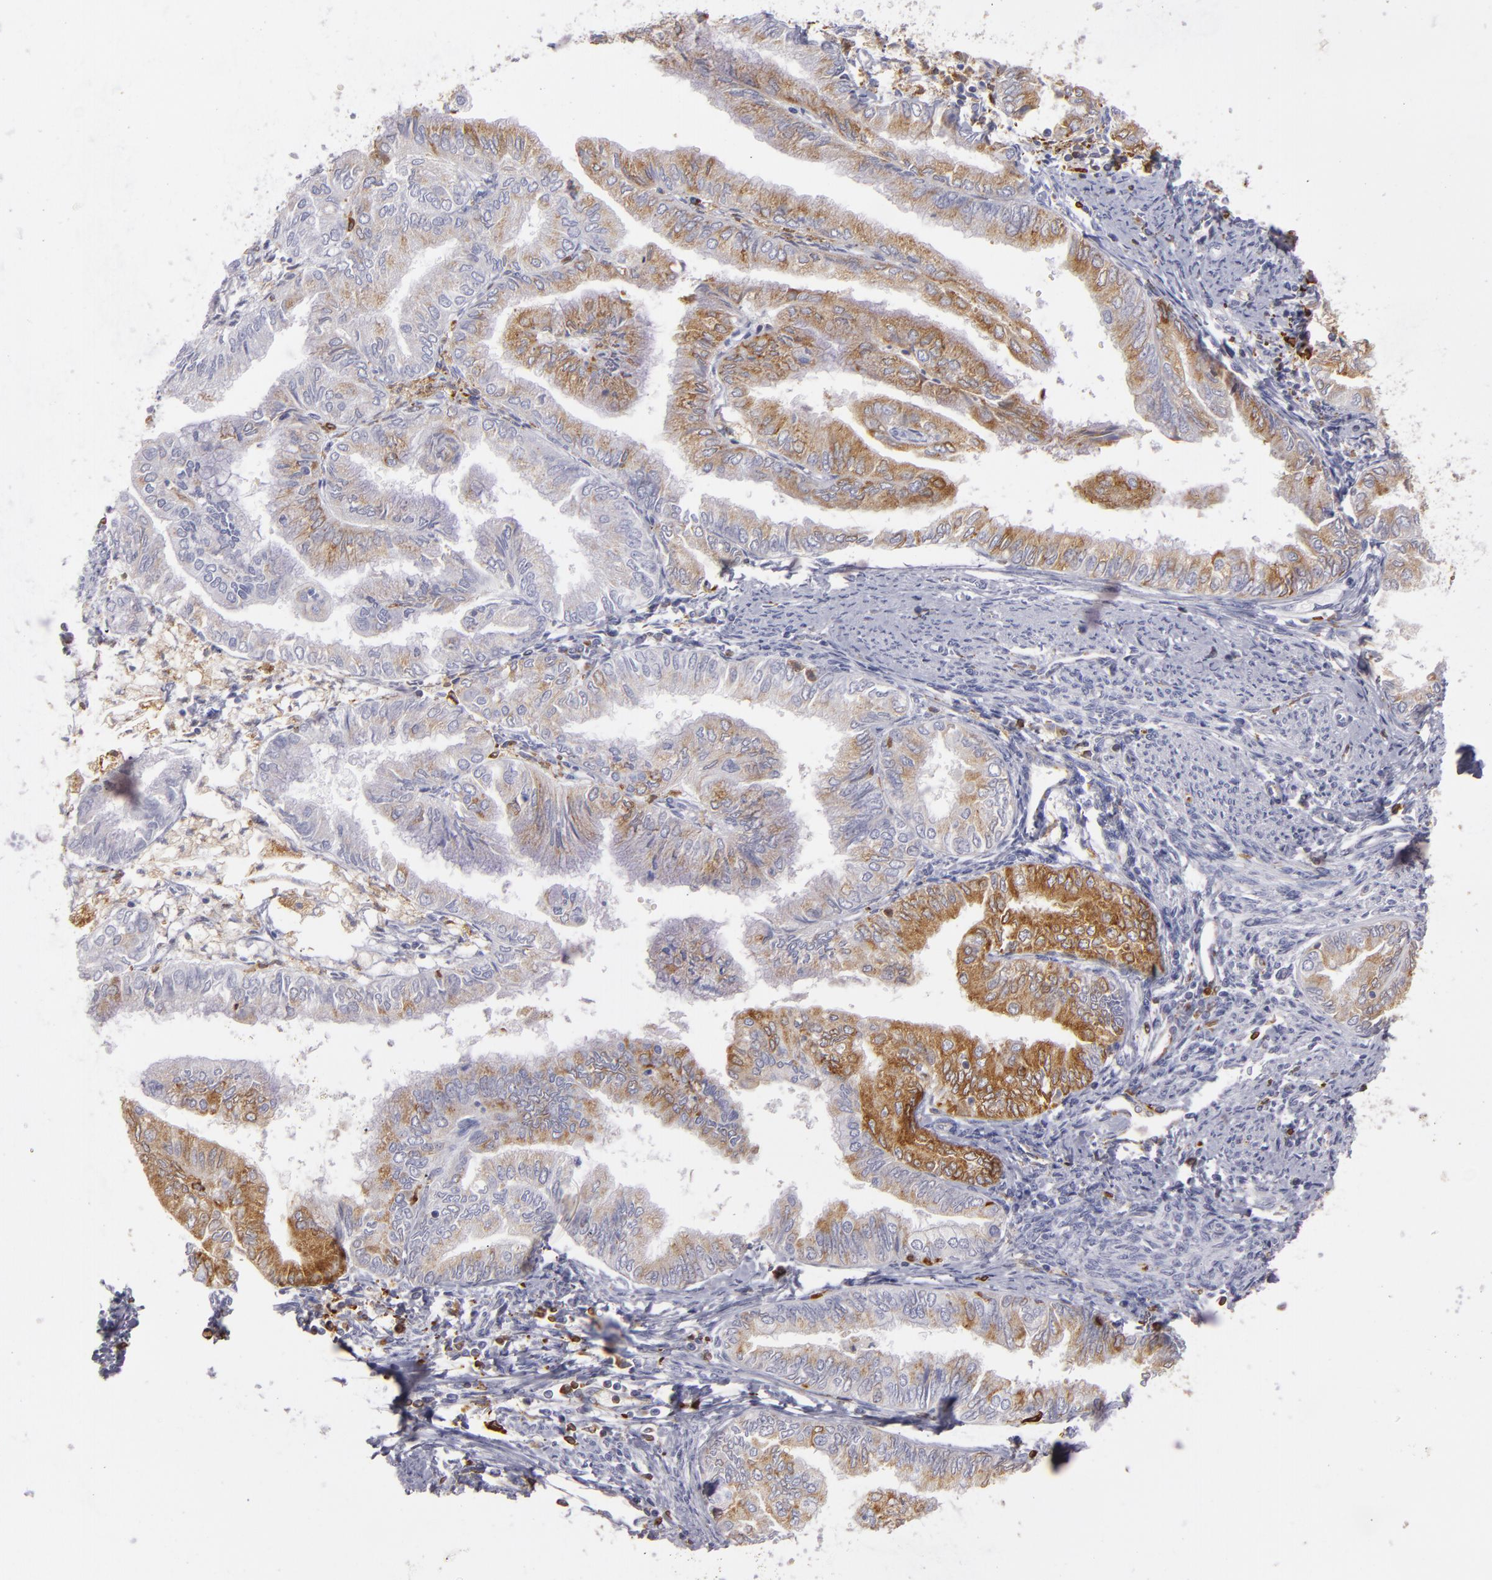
{"staining": {"intensity": "moderate", "quantity": "25%-75%", "location": "cytoplasmic/membranous"}, "tissue": "endometrial cancer", "cell_type": "Tumor cells", "image_type": "cancer", "snomed": [{"axis": "morphology", "description": "Adenocarcinoma, NOS"}, {"axis": "topography", "description": "Endometrium"}], "caption": "Adenocarcinoma (endometrial) stained with immunohistochemistry (IHC) shows moderate cytoplasmic/membranous expression in about 25%-75% of tumor cells.", "gene": "CD74", "patient": {"sex": "female", "age": 66}}